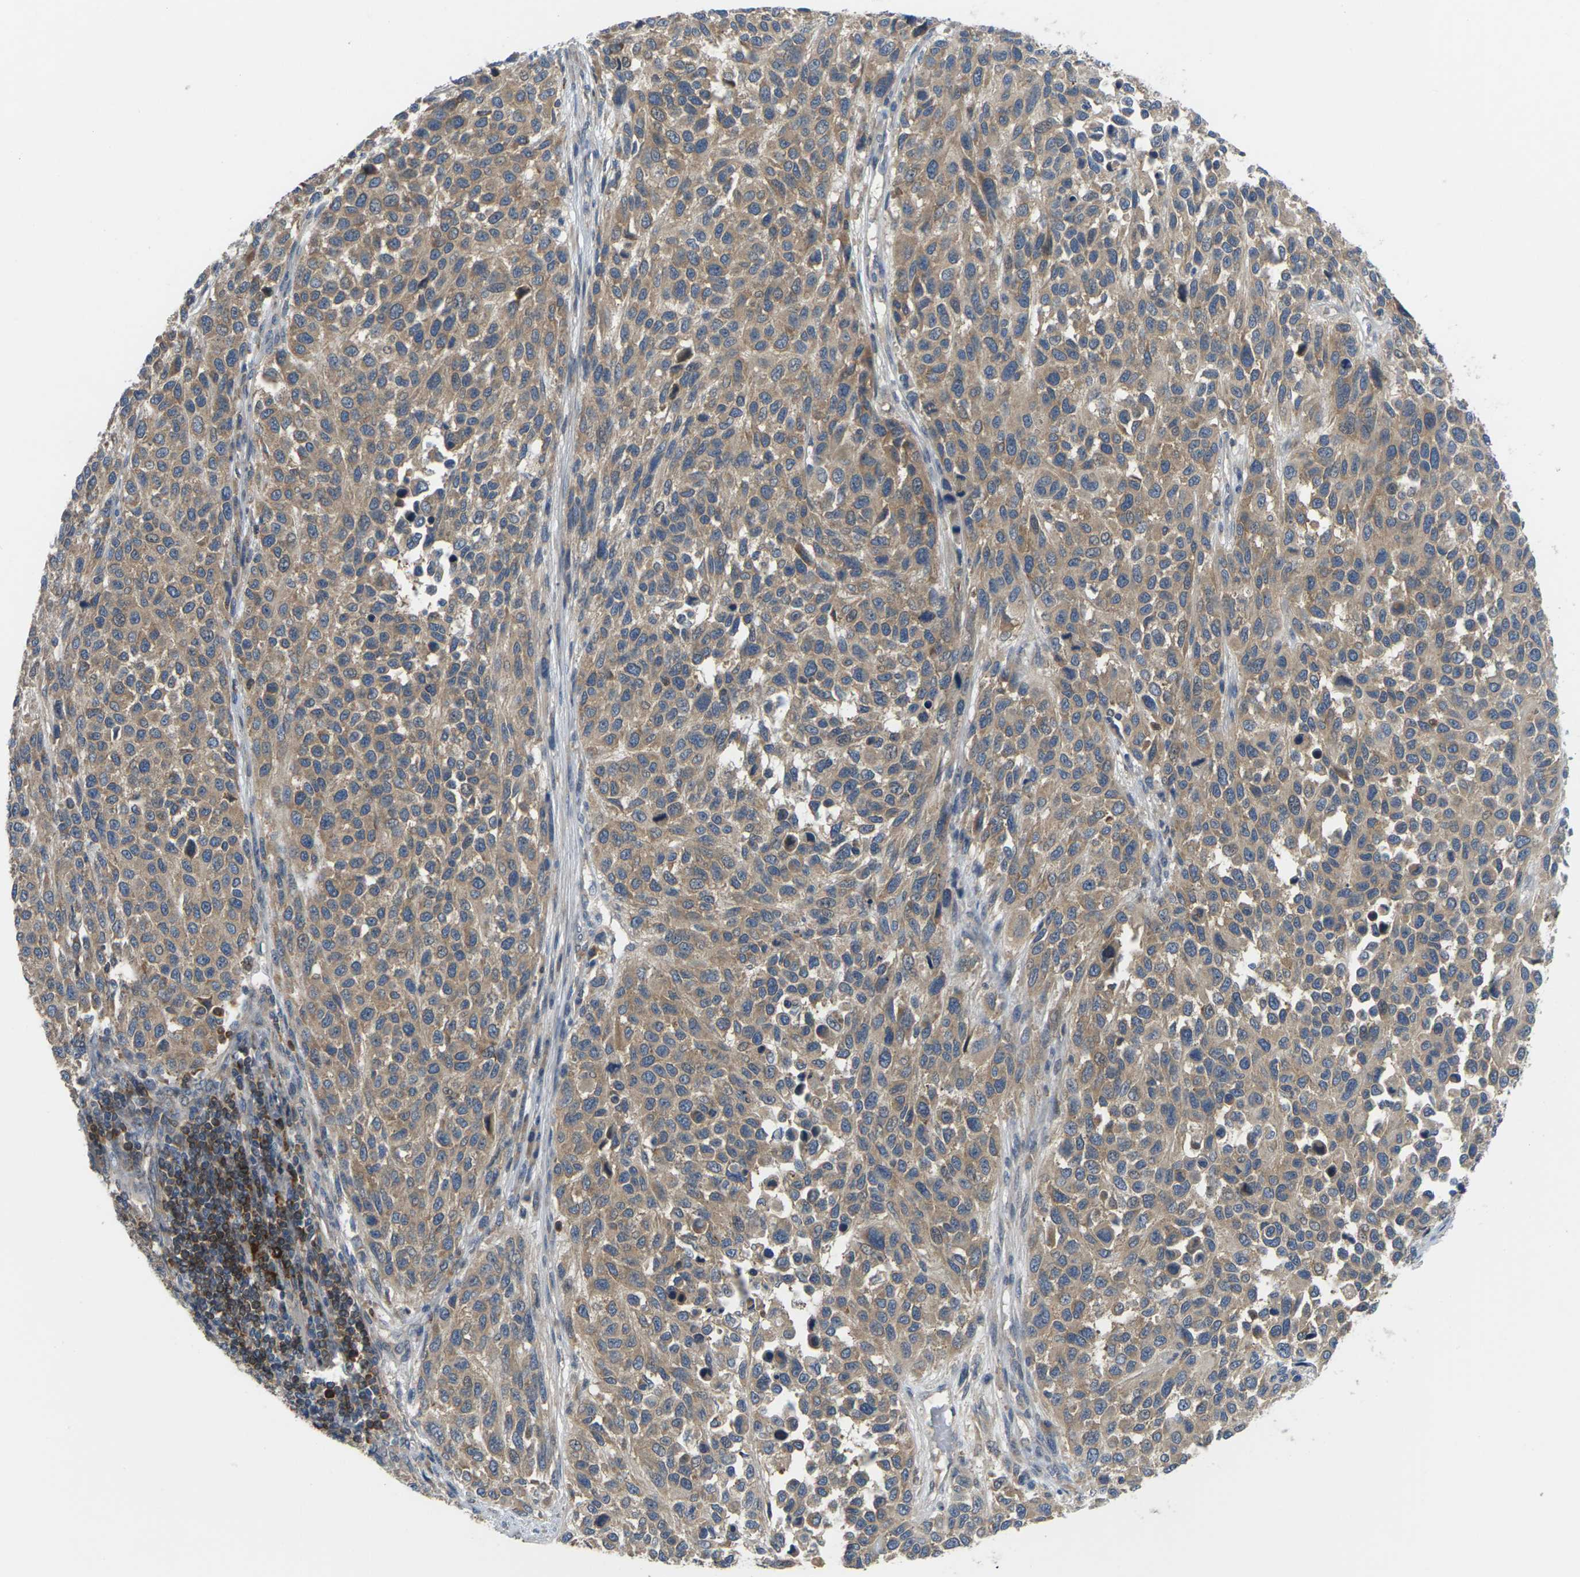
{"staining": {"intensity": "moderate", "quantity": ">75%", "location": "cytoplasmic/membranous"}, "tissue": "melanoma", "cell_type": "Tumor cells", "image_type": "cancer", "snomed": [{"axis": "morphology", "description": "Malignant melanoma, Metastatic site"}, {"axis": "topography", "description": "Lymph node"}], "caption": "An image showing moderate cytoplasmic/membranous staining in about >75% of tumor cells in malignant melanoma (metastatic site), as visualized by brown immunohistochemical staining.", "gene": "TIAM1", "patient": {"sex": "male", "age": 61}}